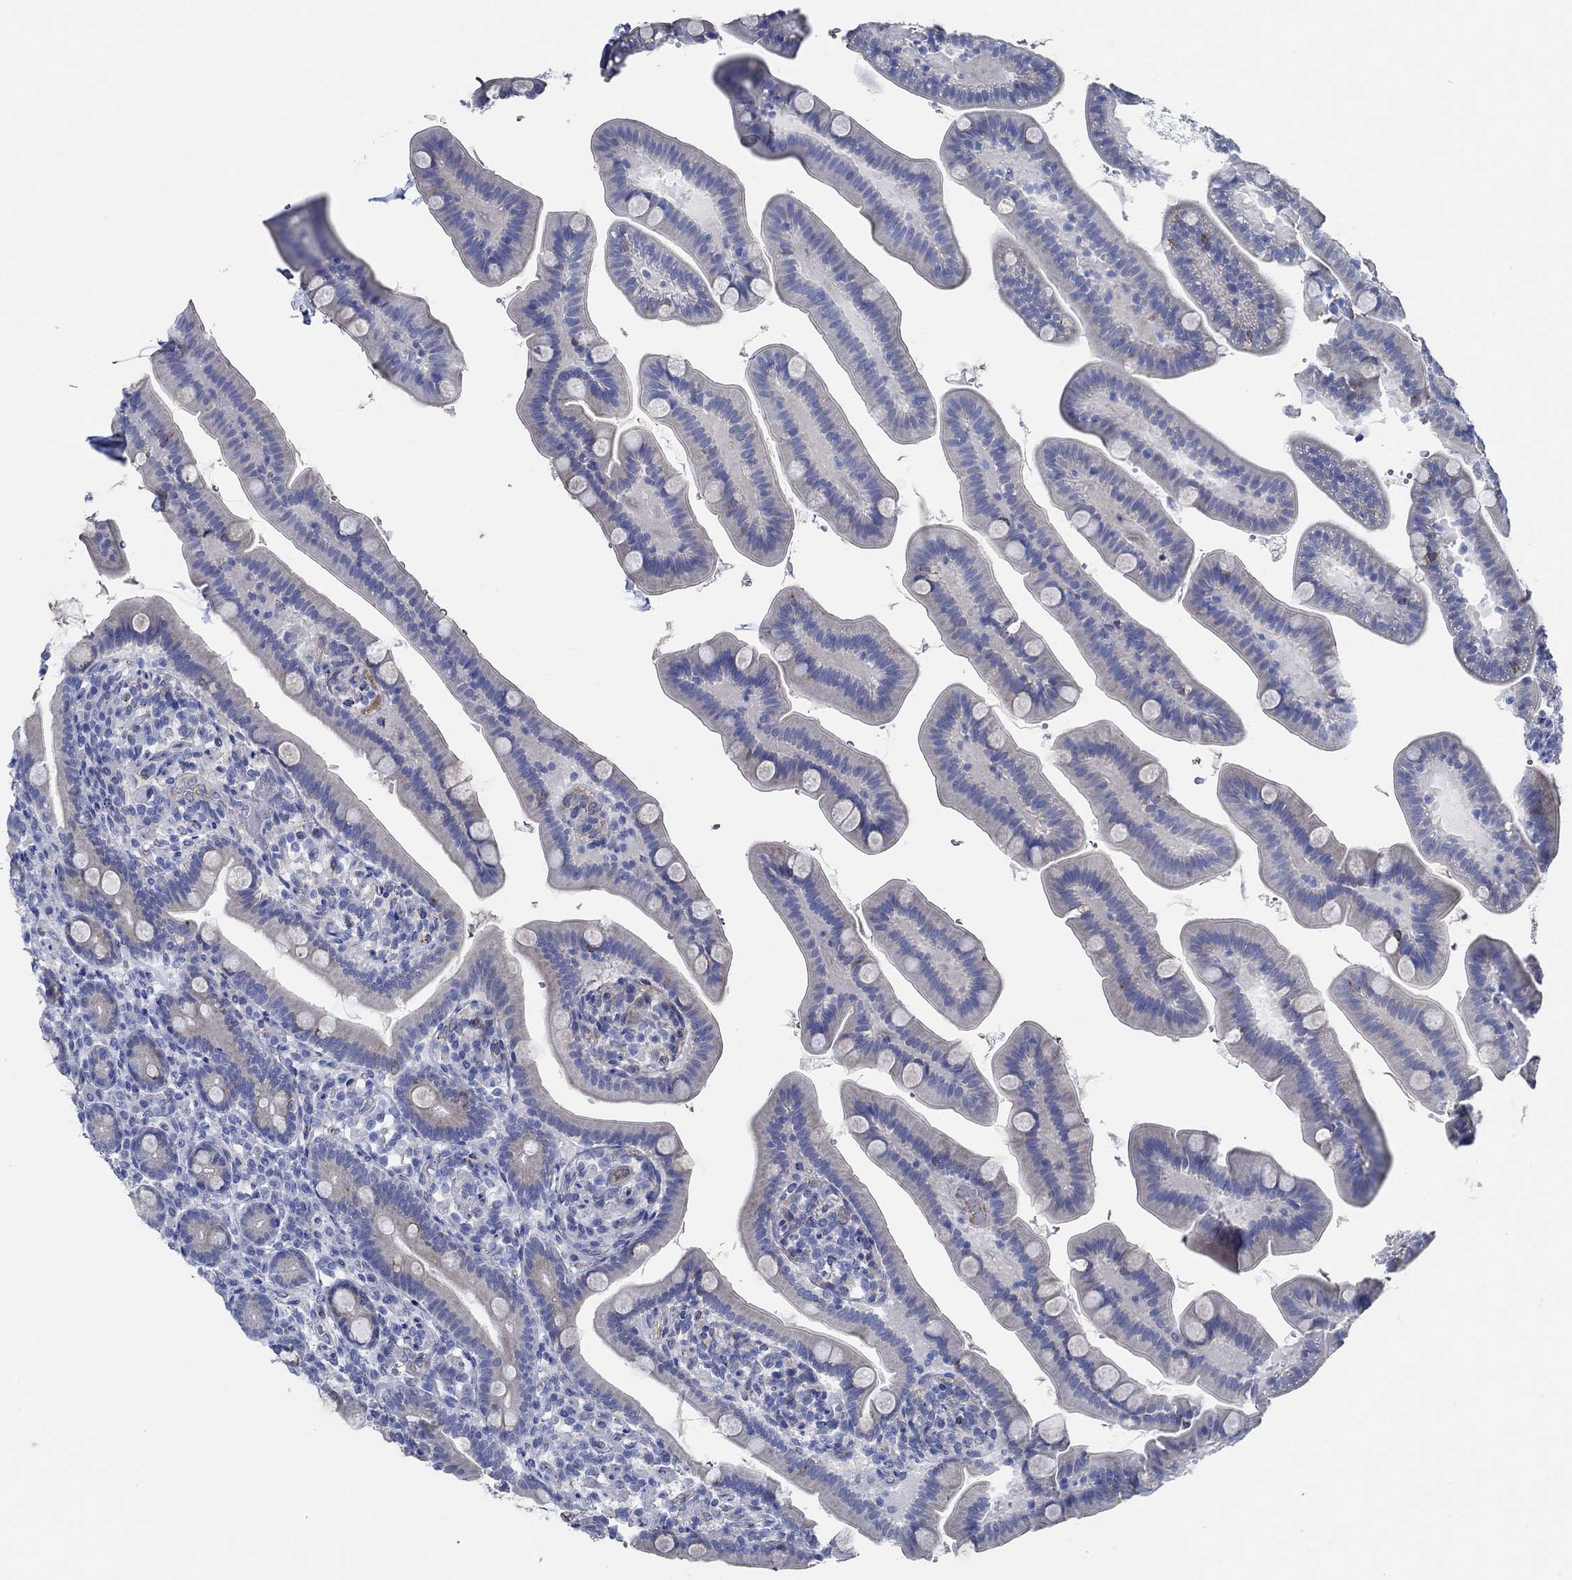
{"staining": {"intensity": "negative", "quantity": "none", "location": "none"}, "tissue": "small intestine", "cell_type": "Glandular cells", "image_type": "normal", "snomed": [{"axis": "morphology", "description": "Normal tissue, NOS"}, {"axis": "topography", "description": "Small intestine"}], "caption": "High power microscopy image of an IHC micrograph of normal small intestine, revealing no significant expression in glandular cells. Nuclei are stained in blue.", "gene": "HECW2", "patient": {"sex": "male", "age": 66}}